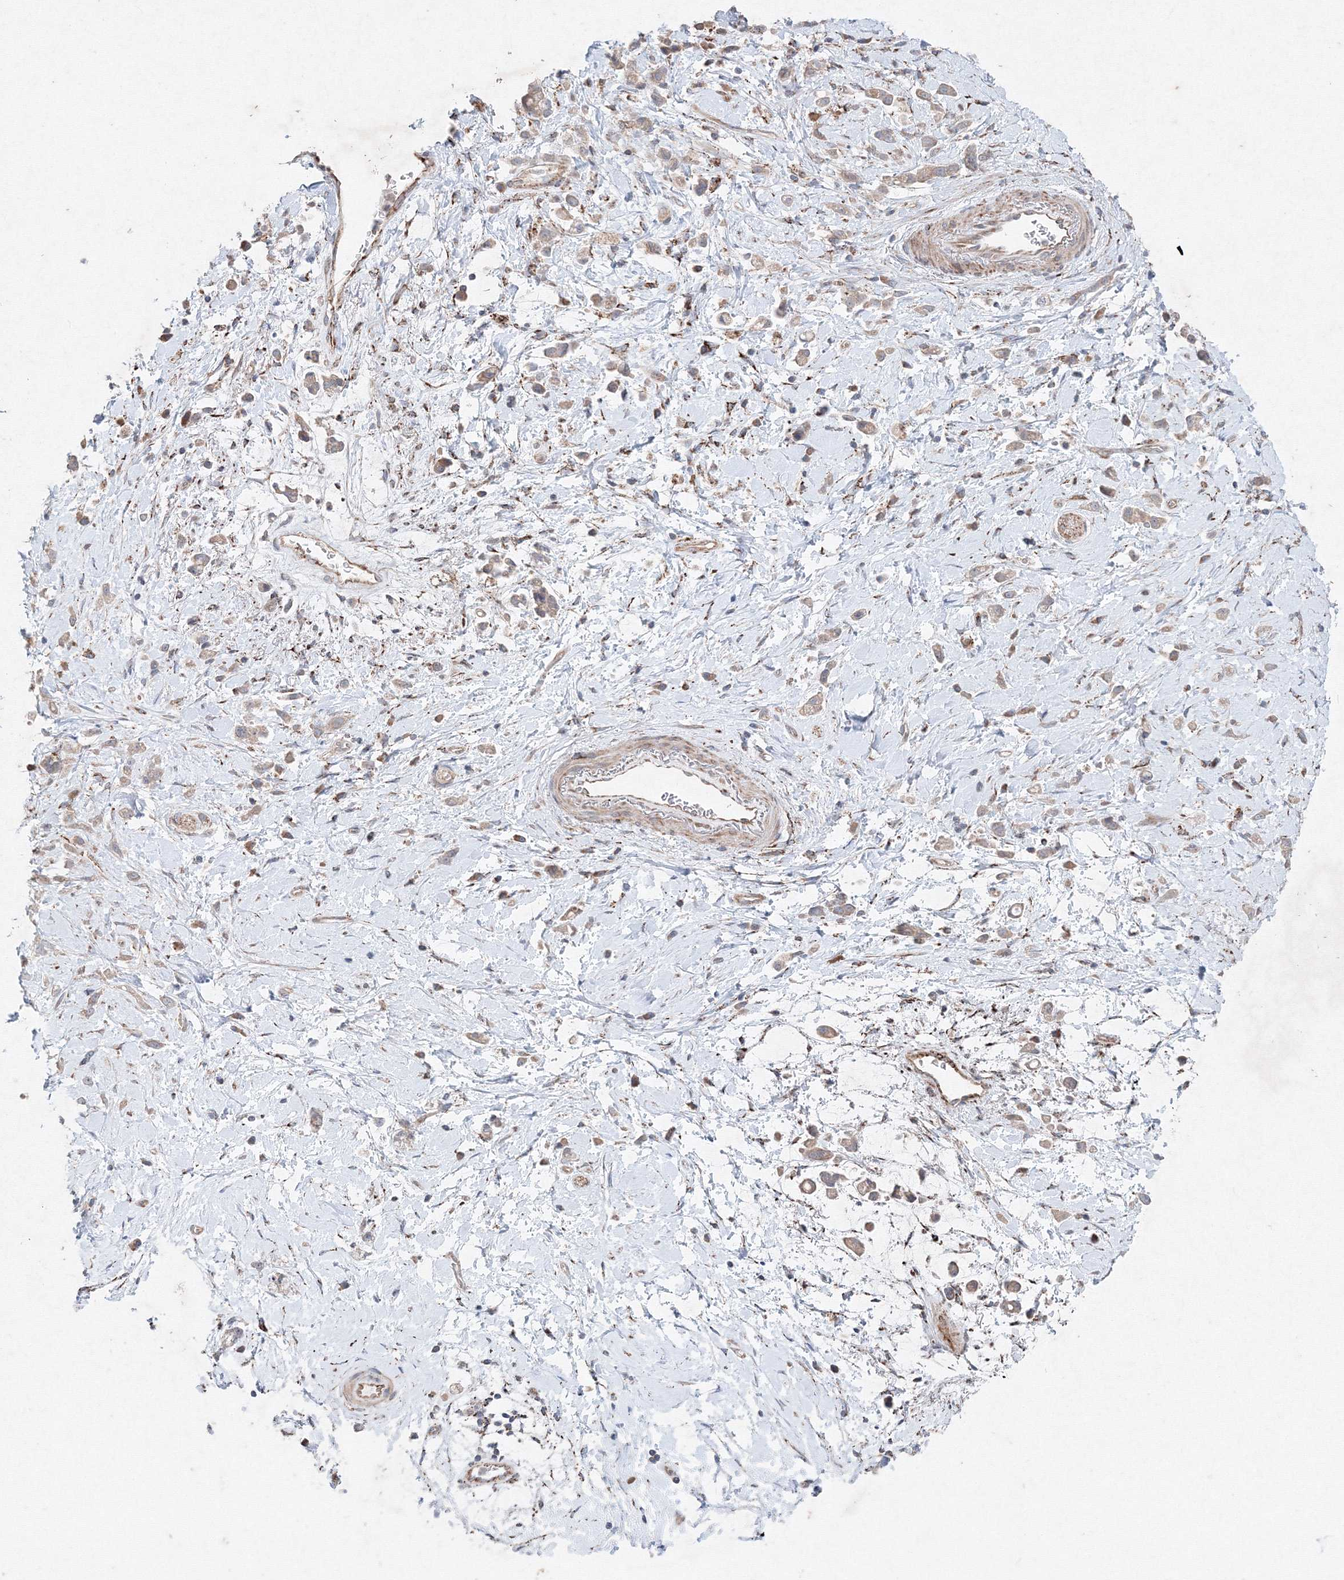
{"staining": {"intensity": "weak", "quantity": "25%-75%", "location": "cytoplasmic/membranous"}, "tissue": "stomach cancer", "cell_type": "Tumor cells", "image_type": "cancer", "snomed": [{"axis": "morphology", "description": "Adenocarcinoma, NOS"}, {"axis": "topography", "description": "Stomach"}], "caption": "A low amount of weak cytoplasmic/membranous staining is present in about 25%-75% of tumor cells in stomach cancer tissue.", "gene": "WDR49", "patient": {"sex": "female", "age": 60}}